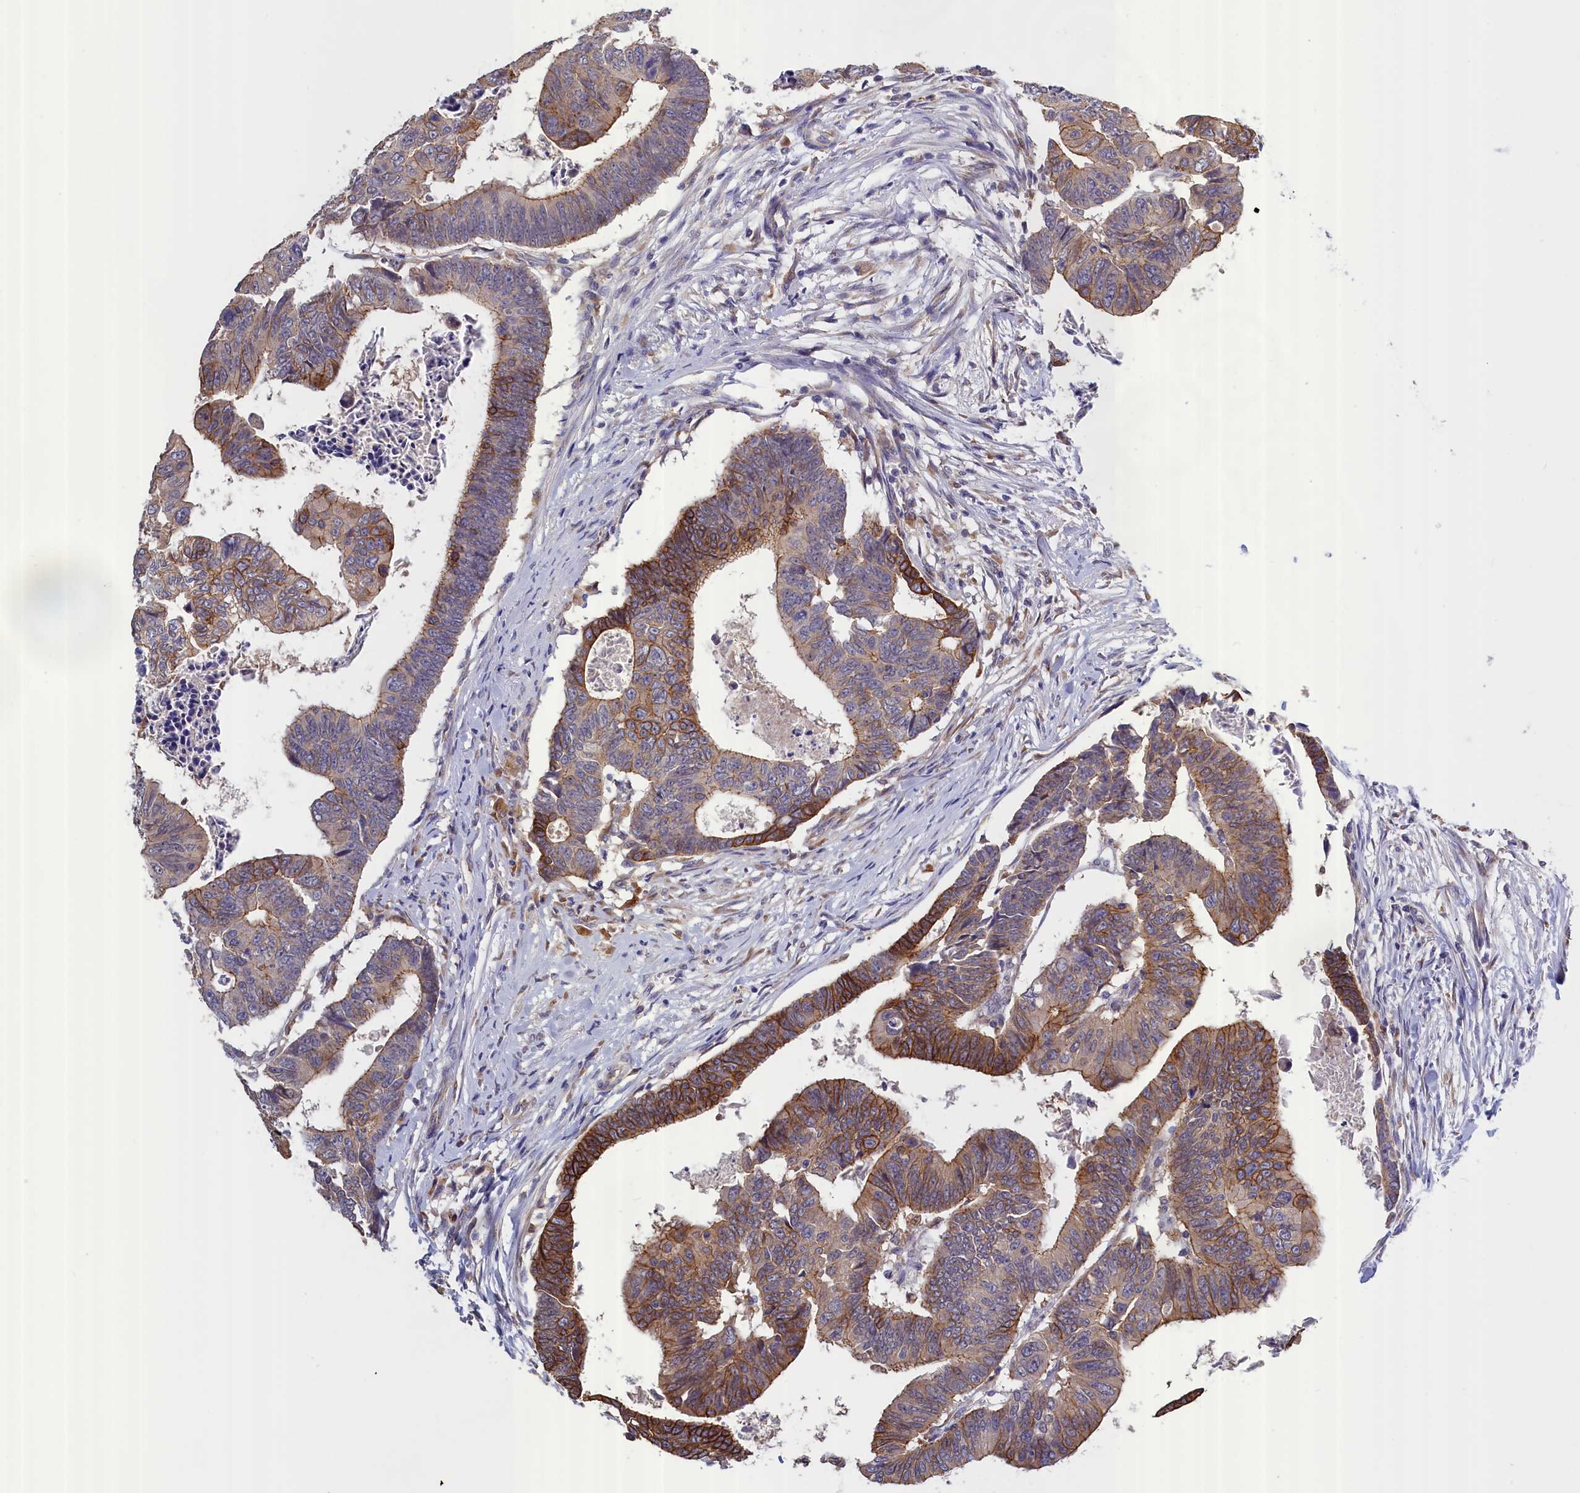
{"staining": {"intensity": "strong", "quantity": "25%-75%", "location": "cytoplasmic/membranous"}, "tissue": "colorectal cancer", "cell_type": "Tumor cells", "image_type": "cancer", "snomed": [{"axis": "morphology", "description": "Adenocarcinoma, NOS"}, {"axis": "topography", "description": "Rectum"}], "caption": "Immunohistochemical staining of colorectal adenocarcinoma displays high levels of strong cytoplasmic/membranous expression in approximately 25%-75% of tumor cells.", "gene": "COL19A1", "patient": {"sex": "female", "age": 65}}